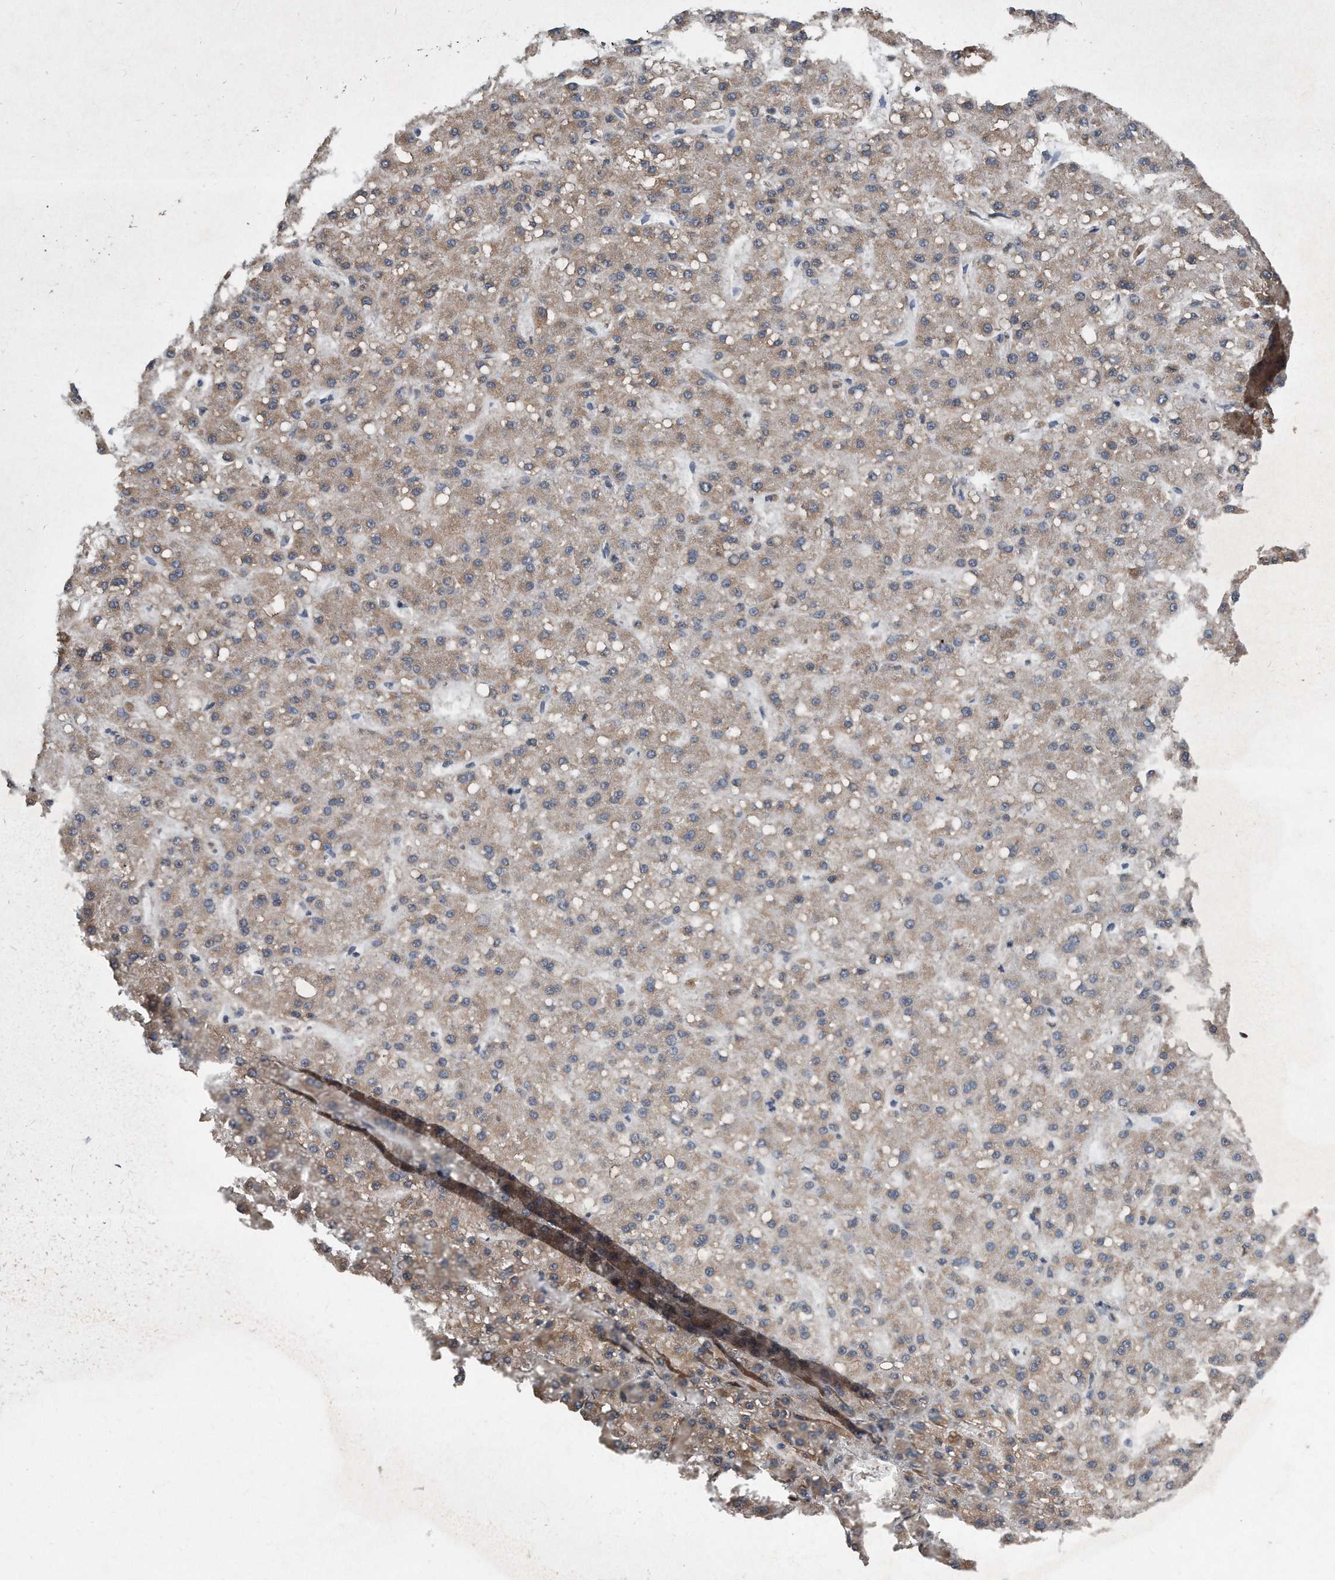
{"staining": {"intensity": "weak", "quantity": ">75%", "location": "cytoplasmic/membranous"}, "tissue": "liver cancer", "cell_type": "Tumor cells", "image_type": "cancer", "snomed": [{"axis": "morphology", "description": "Carcinoma, Hepatocellular, NOS"}, {"axis": "topography", "description": "Liver"}], "caption": "DAB immunohistochemical staining of liver hepatocellular carcinoma shows weak cytoplasmic/membranous protein expression in about >75% of tumor cells.", "gene": "SDHA", "patient": {"sex": "male", "age": 67}}